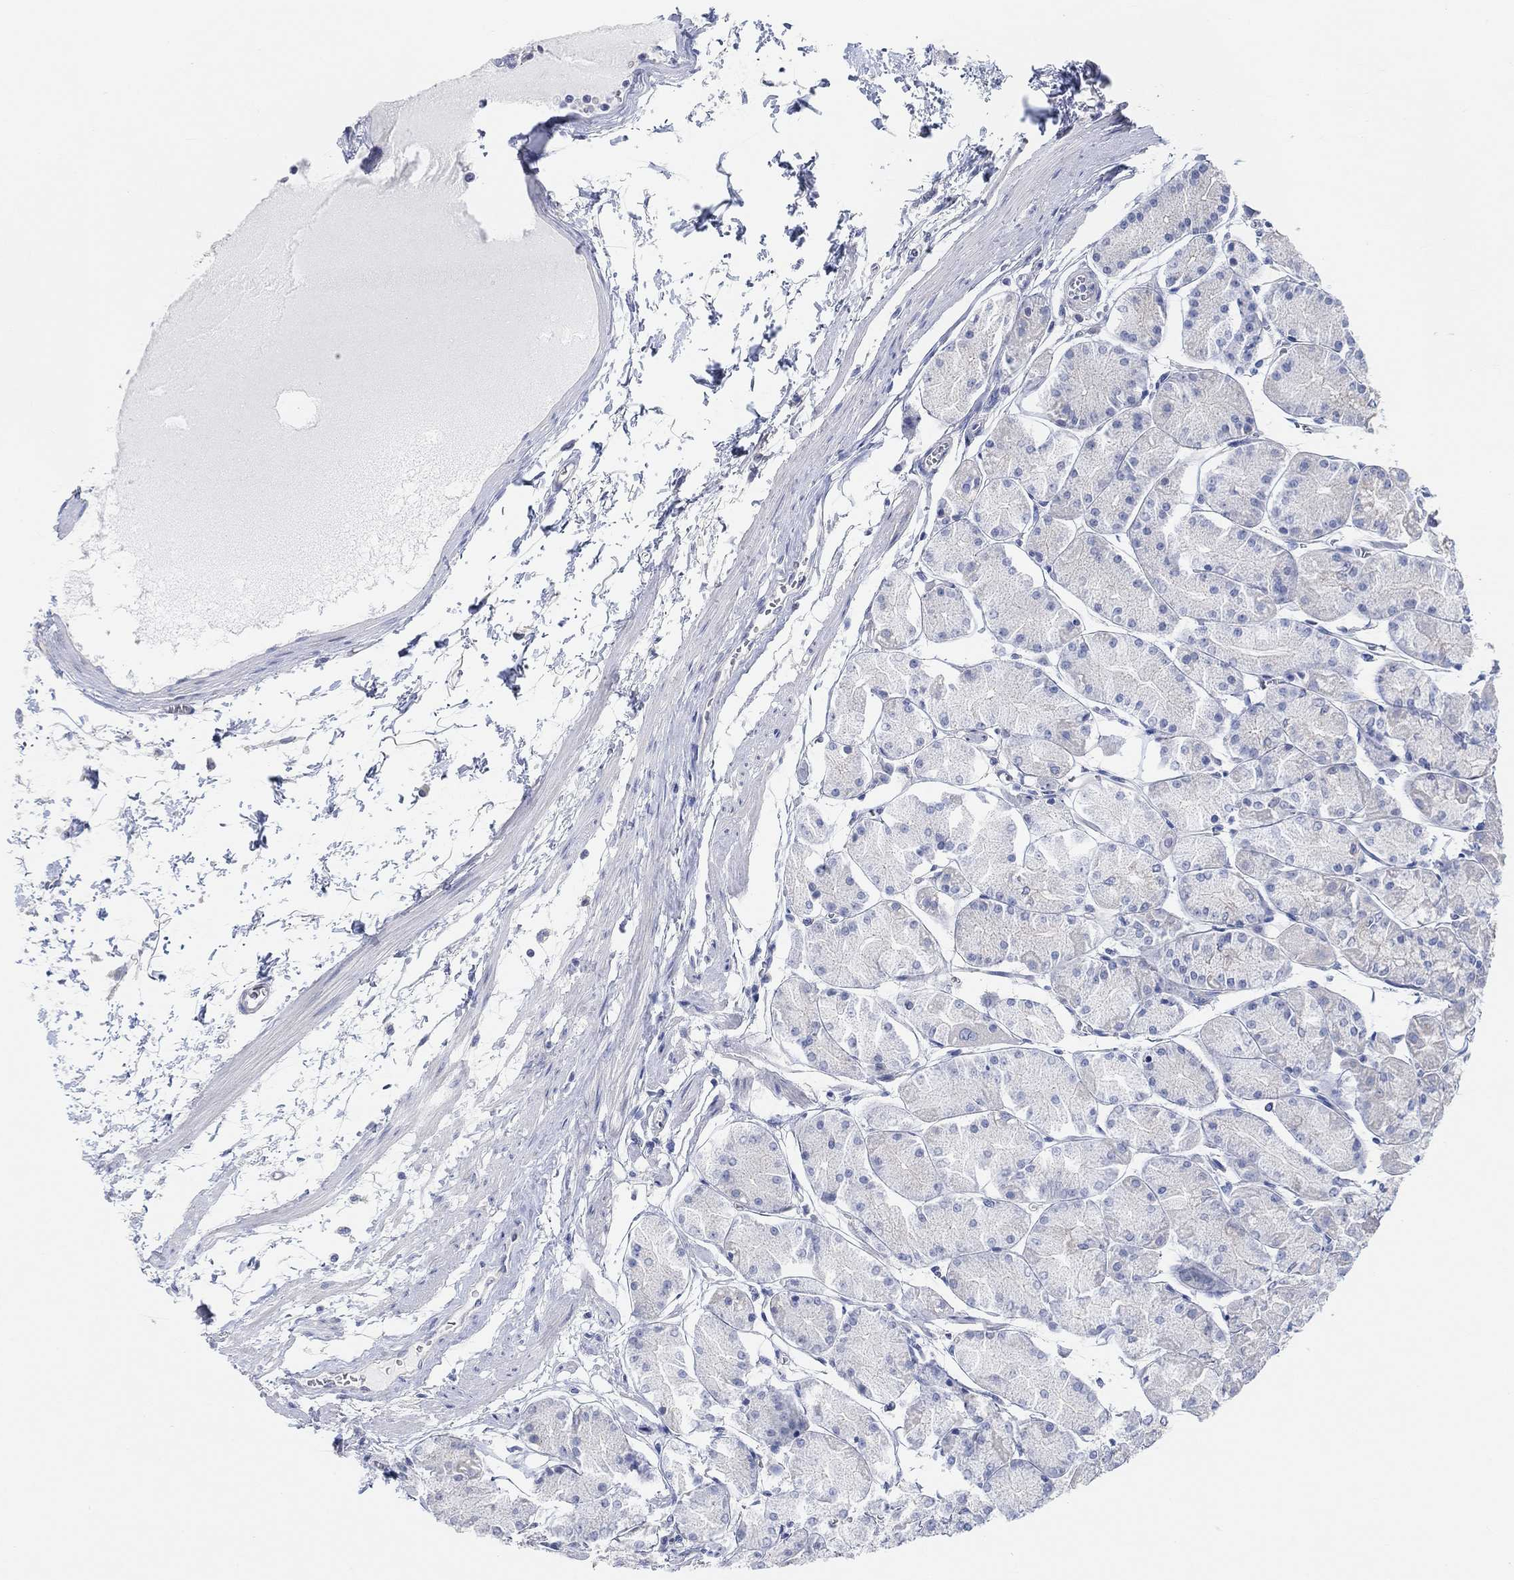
{"staining": {"intensity": "negative", "quantity": "none", "location": "none"}, "tissue": "stomach", "cell_type": "Glandular cells", "image_type": "normal", "snomed": [{"axis": "morphology", "description": "Normal tissue, NOS"}, {"axis": "topography", "description": "Stomach, upper"}], "caption": "IHC image of unremarkable stomach: human stomach stained with DAB exhibits no significant protein positivity in glandular cells.", "gene": "NLRP14", "patient": {"sex": "male", "age": 60}}